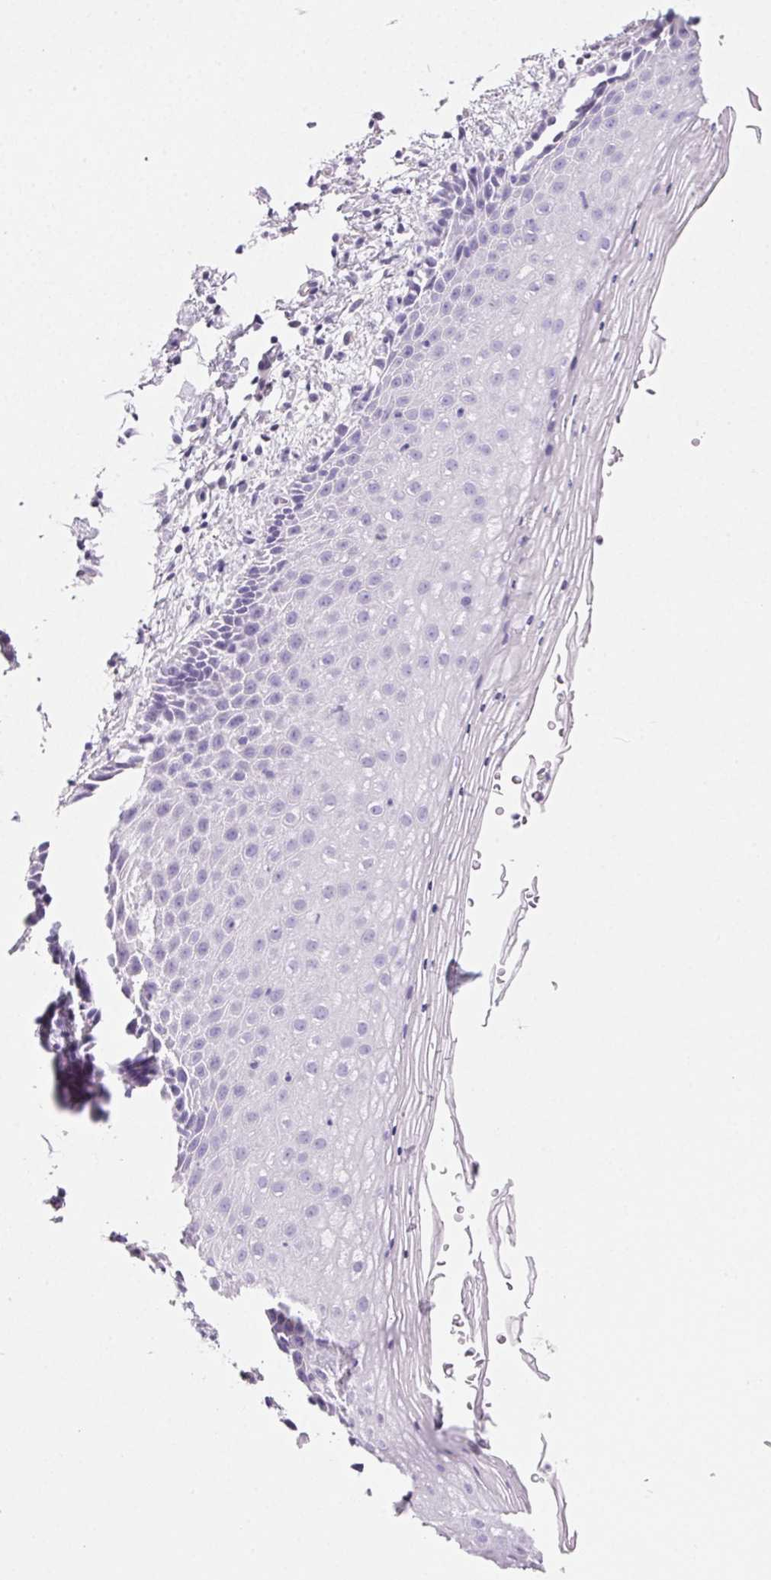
{"staining": {"intensity": "negative", "quantity": "none", "location": "none"}, "tissue": "vagina", "cell_type": "Squamous epithelial cells", "image_type": "normal", "snomed": [{"axis": "morphology", "description": "Normal tissue, NOS"}, {"axis": "topography", "description": "Vagina"}], "caption": "Immunohistochemical staining of normal vagina shows no significant expression in squamous epithelial cells.", "gene": "PRSS1", "patient": {"sex": "female", "age": 51}}